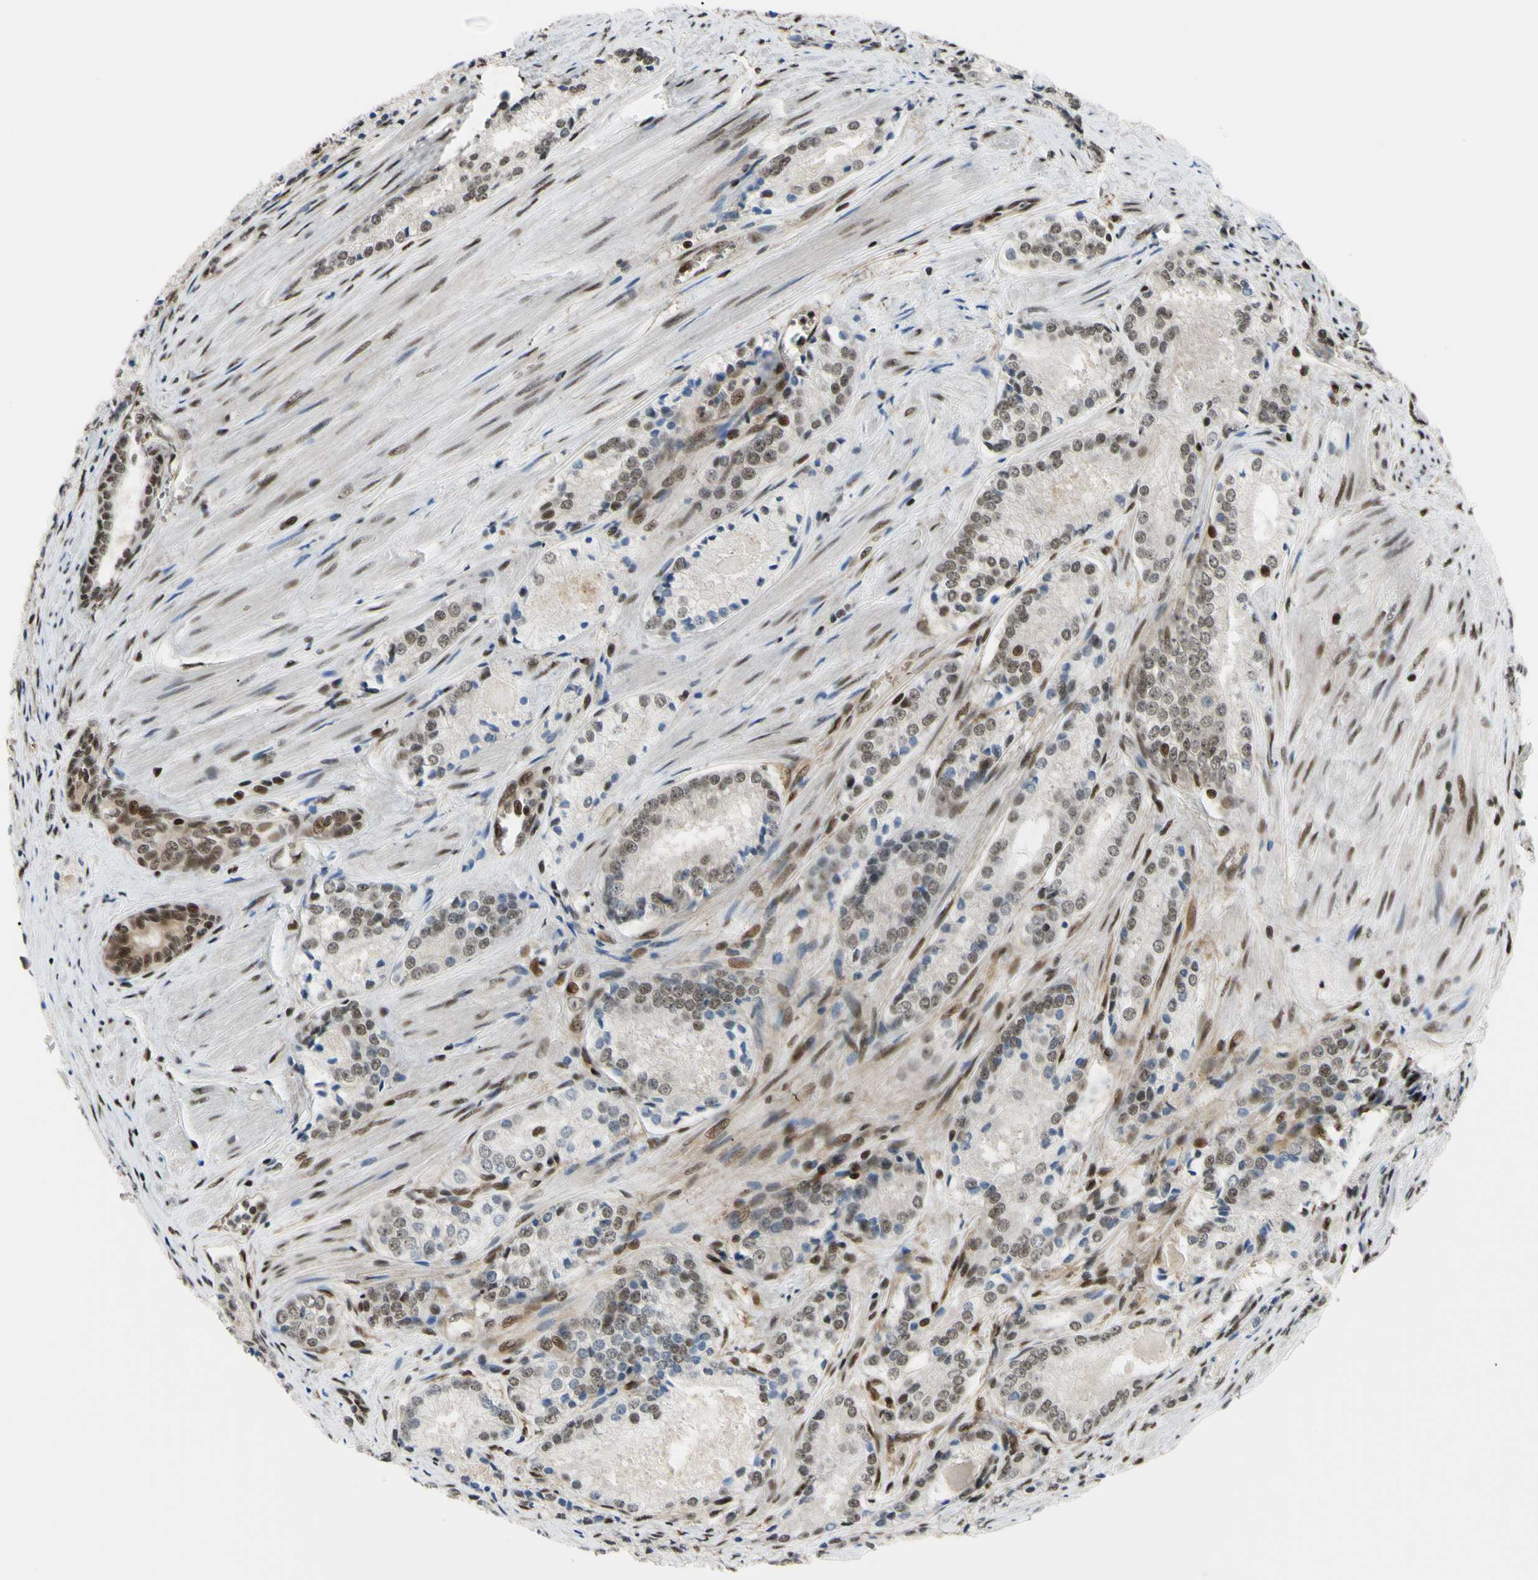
{"staining": {"intensity": "moderate", "quantity": ">75%", "location": "nuclear"}, "tissue": "prostate cancer", "cell_type": "Tumor cells", "image_type": "cancer", "snomed": [{"axis": "morphology", "description": "Adenocarcinoma, Low grade"}, {"axis": "topography", "description": "Prostate"}], "caption": "Immunohistochemical staining of low-grade adenocarcinoma (prostate) demonstrates medium levels of moderate nuclear protein expression in about >75% of tumor cells.", "gene": "THAP12", "patient": {"sex": "male", "age": 60}}